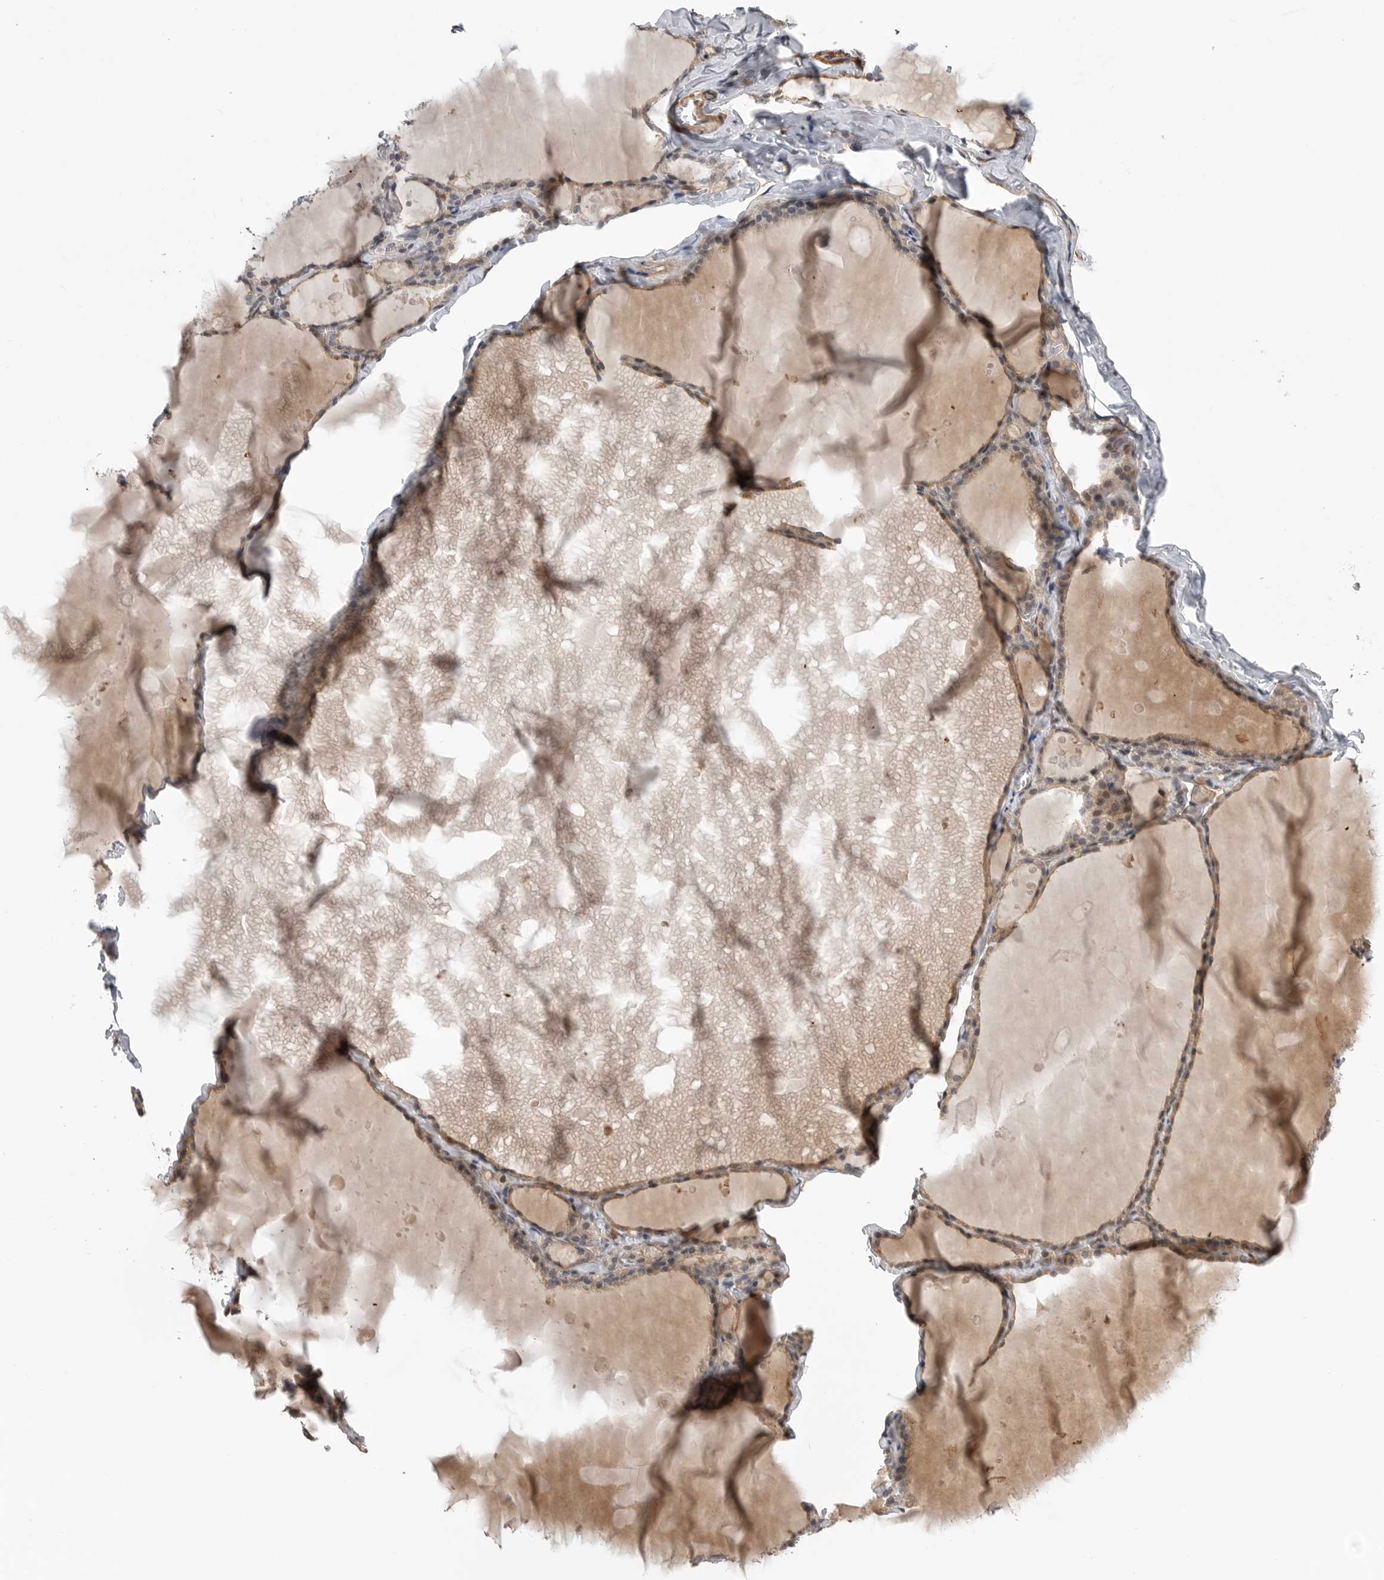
{"staining": {"intensity": "weak", "quantity": "25%-75%", "location": "cytoplasmic/membranous"}, "tissue": "thyroid gland", "cell_type": "Glandular cells", "image_type": "normal", "snomed": [{"axis": "morphology", "description": "Normal tissue, NOS"}, {"axis": "topography", "description": "Thyroid gland"}], "caption": "IHC micrograph of benign human thyroid gland stained for a protein (brown), which displays low levels of weak cytoplasmic/membranous expression in about 25%-75% of glandular cells.", "gene": "TRIM56", "patient": {"sex": "male", "age": 56}}